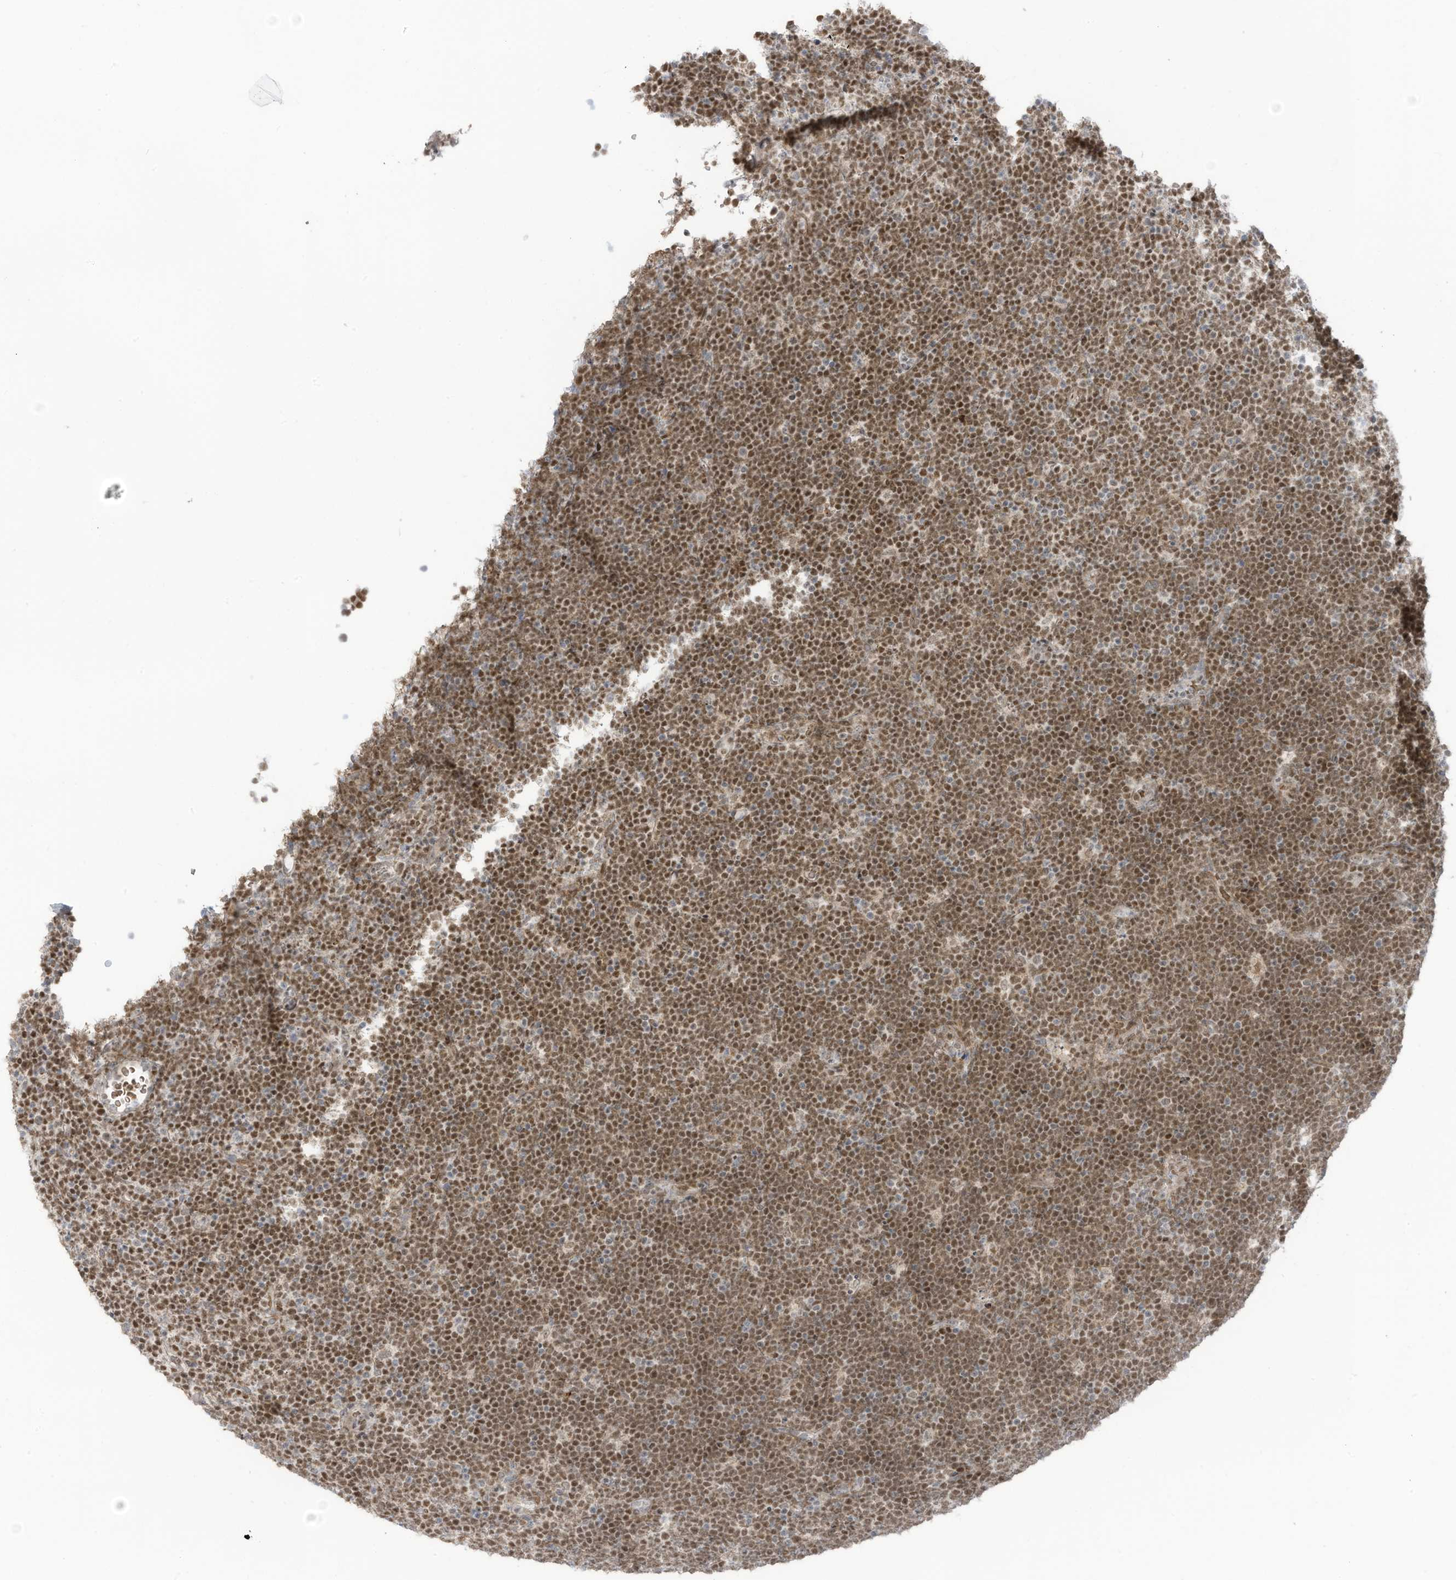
{"staining": {"intensity": "moderate", "quantity": ">75%", "location": "nuclear"}, "tissue": "lymphoma", "cell_type": "Tumor cells", "image_type": "cancer", "snomed": [{"axis": "morphology", "description": "Malignant lymphoma, non-Hodgkin's type, High grade"}, {"axis": "topography", "description": "Lymph node"}], "caption": "High-grade malignant lymphoma, non-Hodgkin's type was stained to show a protein in brown. There is medium levels of moderate nuclear expression in about >75% of tumor cells. Nuclei are stained in blue.", "gene": "ZCWPW2", "patient": {"sex": "male", "age": 13}}